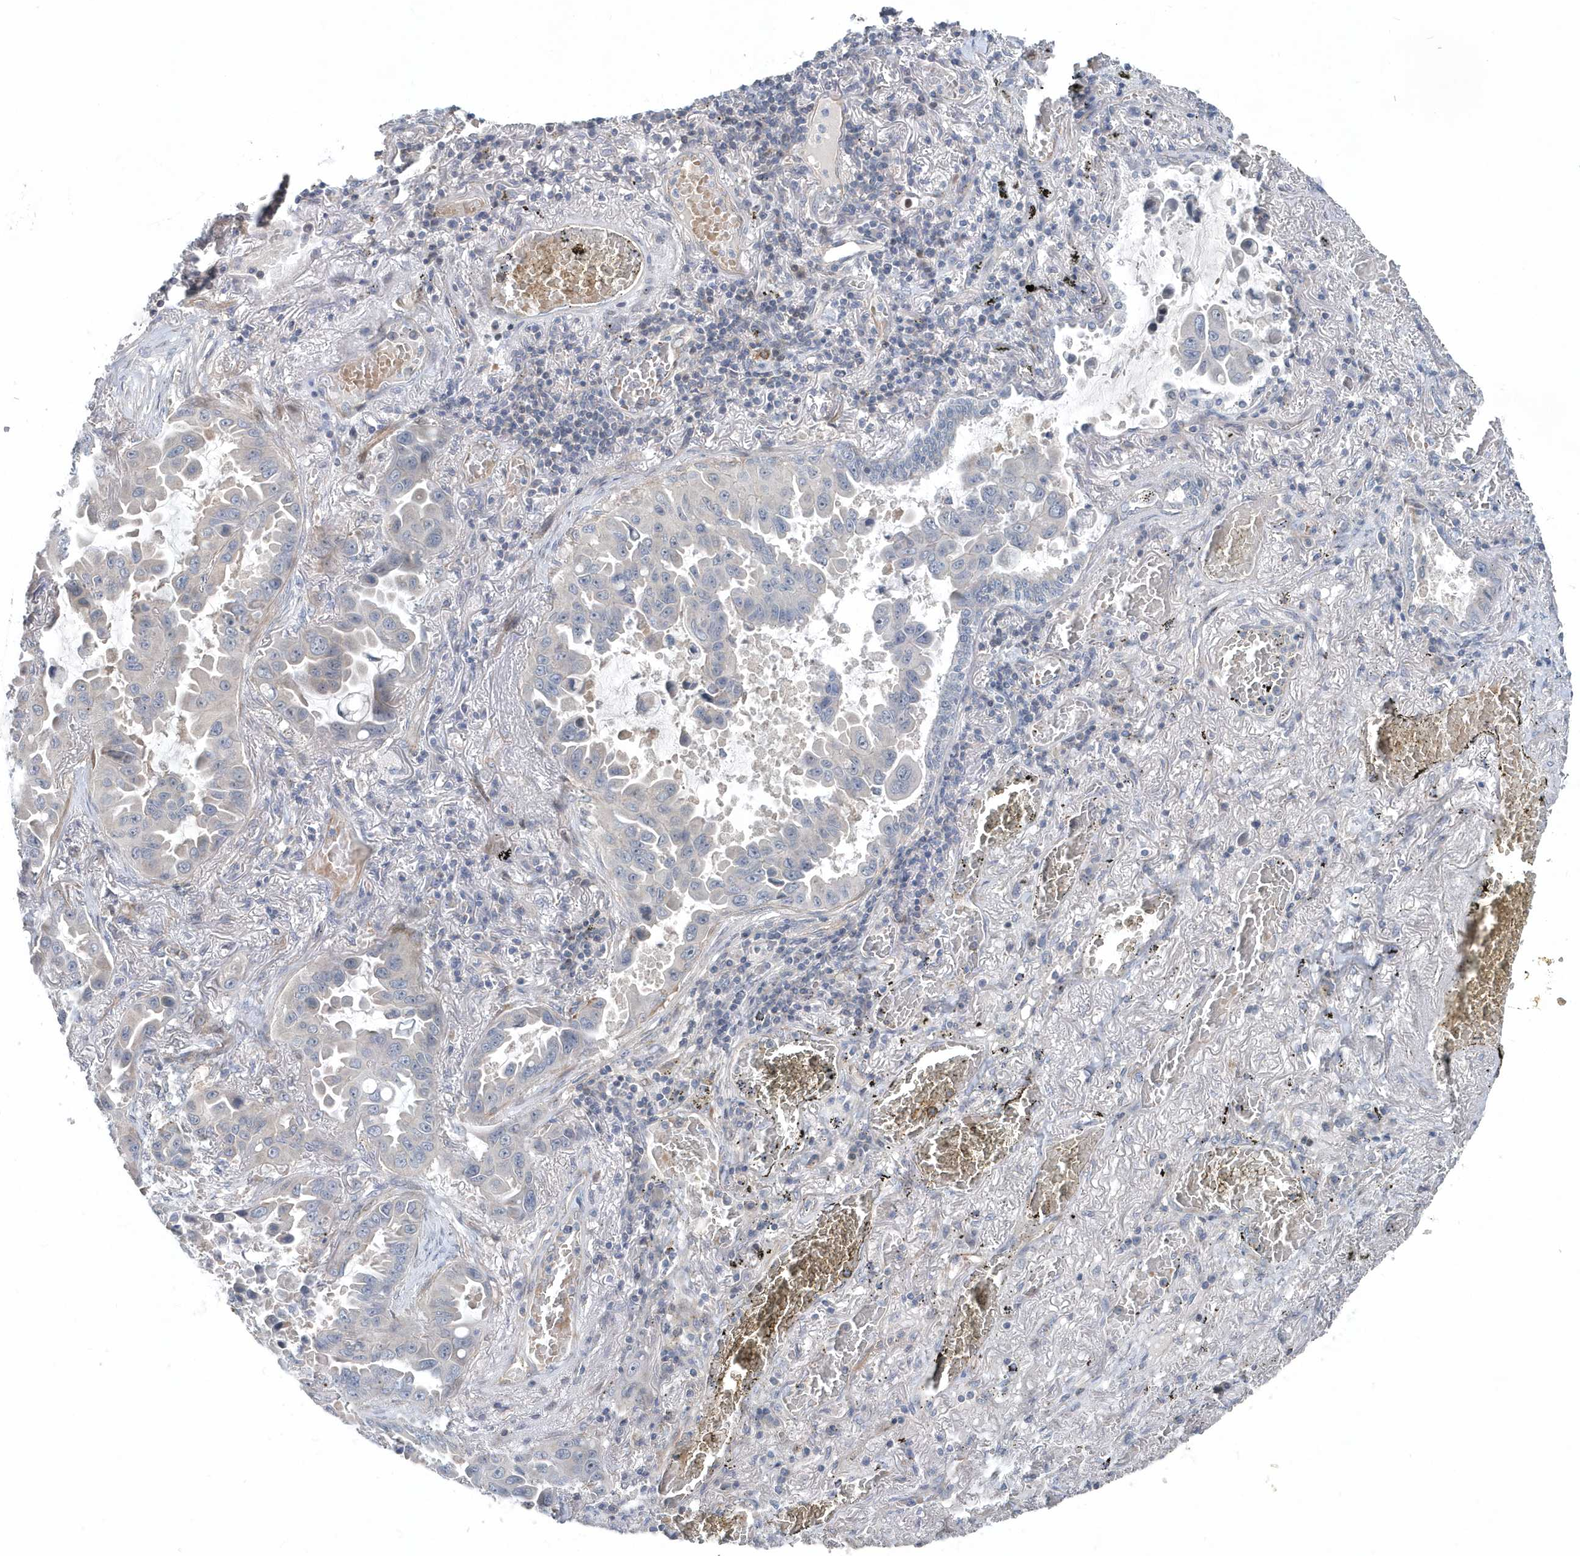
{"staining": {"intensity": "weak", "quantity": "<25%", "location": "cytoplasmic/membranous"}, "tissue": "lung cancer", "cell_type": "Tumor cells", "image_type": "cancer", "snomed": [{"axis": "morphology", "description": "Adenocarcinoma, NOS"}, {"axis": "topography", "description": "Lung"}], "caption": "Image shows no significant protein staining in tumor cells of lung cancer. (DAB (3,3'-diaminobenzidine) IHC visualized using brightfield microscopy, high magnification).", "gene": "MCC", "patient": {"sex": "male", "age": 64}}